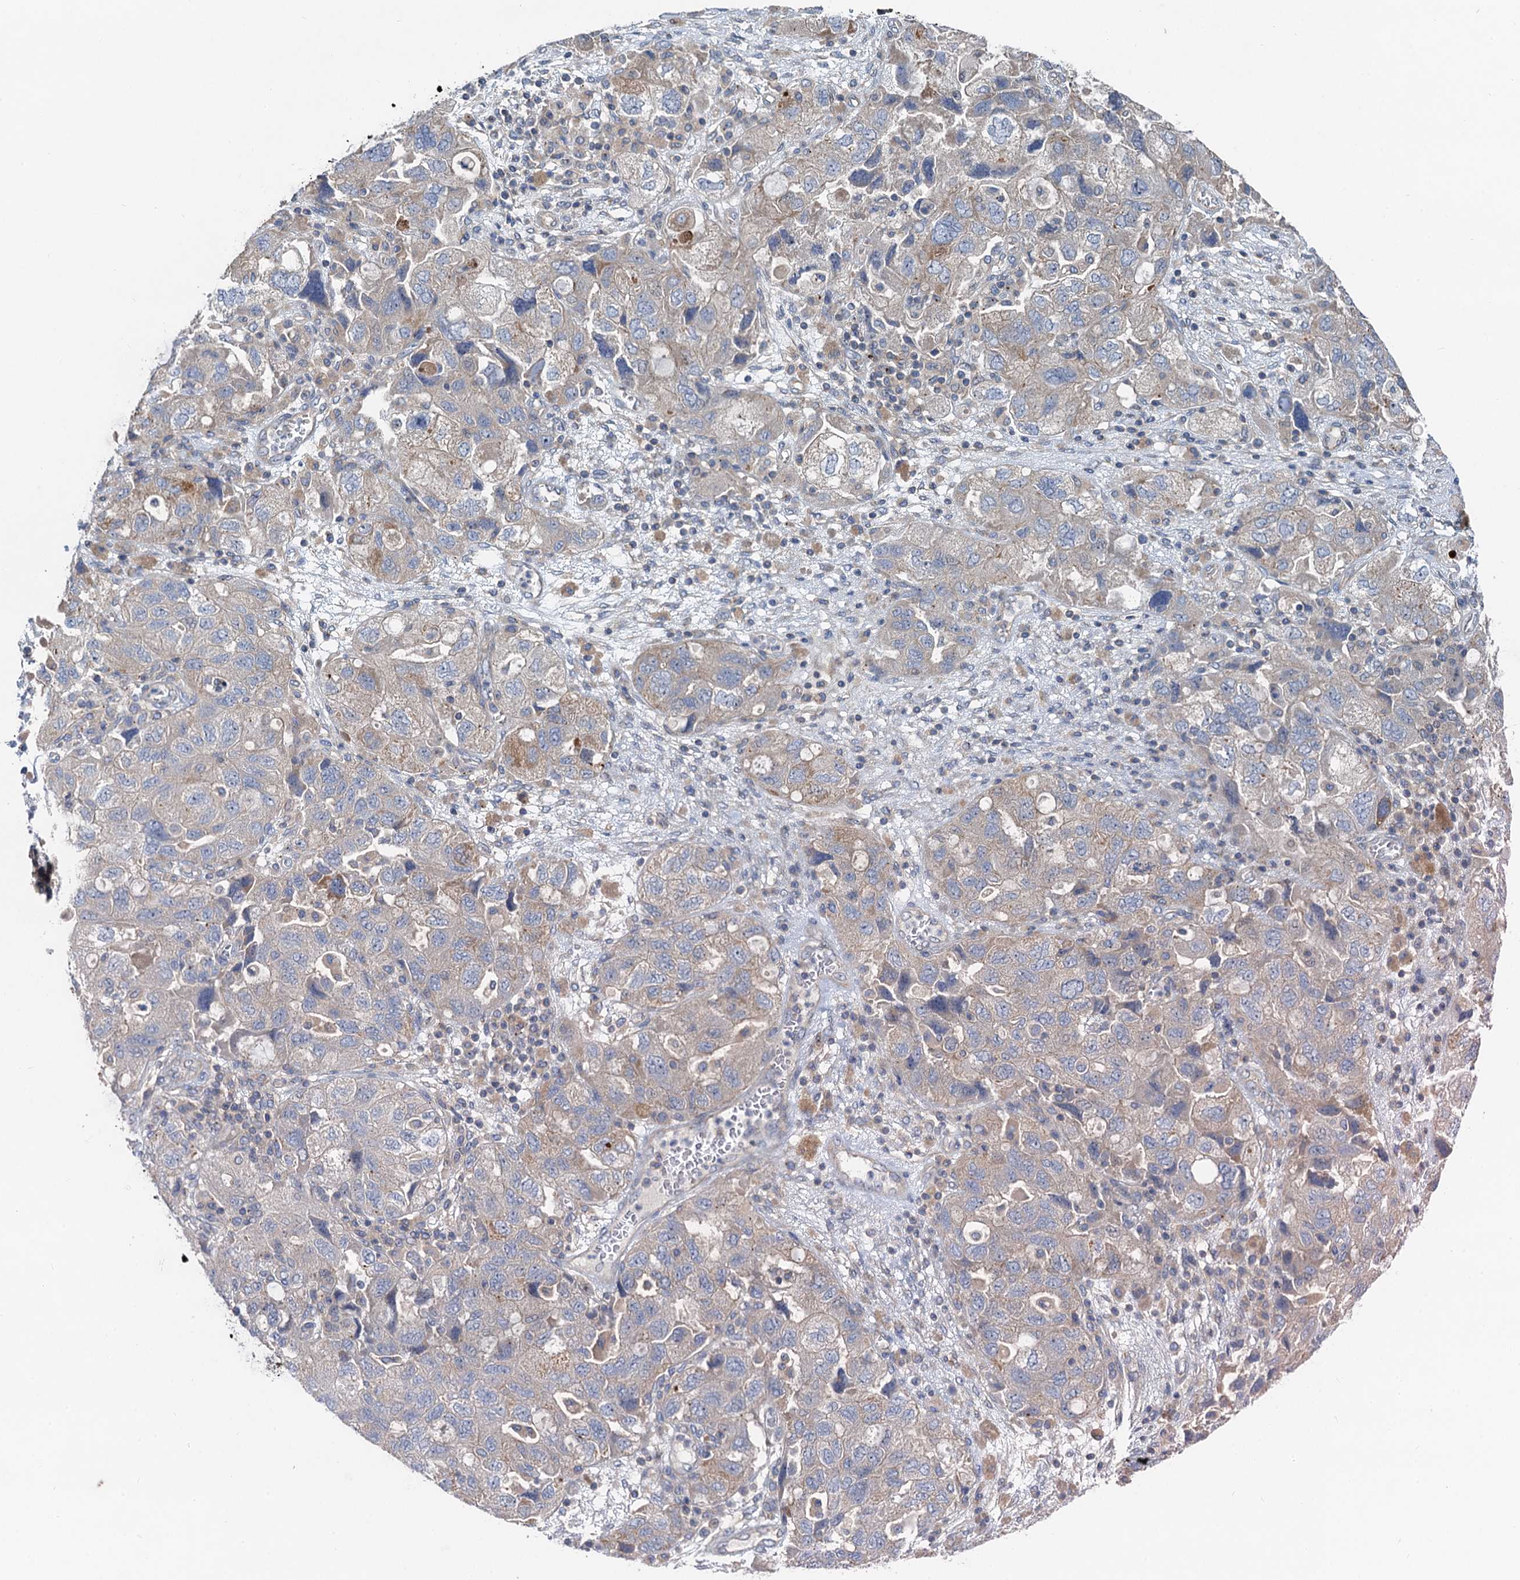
{"staining": {"intensity": "weak", "quantity": "<25%", "location": "cytoplasmic/membranous"}, "tissue": "ovarian cancer", "cell_type": "Tumor cells", "image_type": "cancer", "snomed": [{"axis": "morphology", "description": "Carcinoma, NOS"}, {"axis": "morphology", "description": "Cystadenocarcinoma, serous, NOS"}, {"axis": "topography", "description": "Ovary"}], "caption": "This is a image of IHC staining of ovarian cancer (serous cystadenocarcinoma), which shows no staining in tumor cells.", "gene": "ANKRD26", "patient": {"sex": "female", "age": 69}}